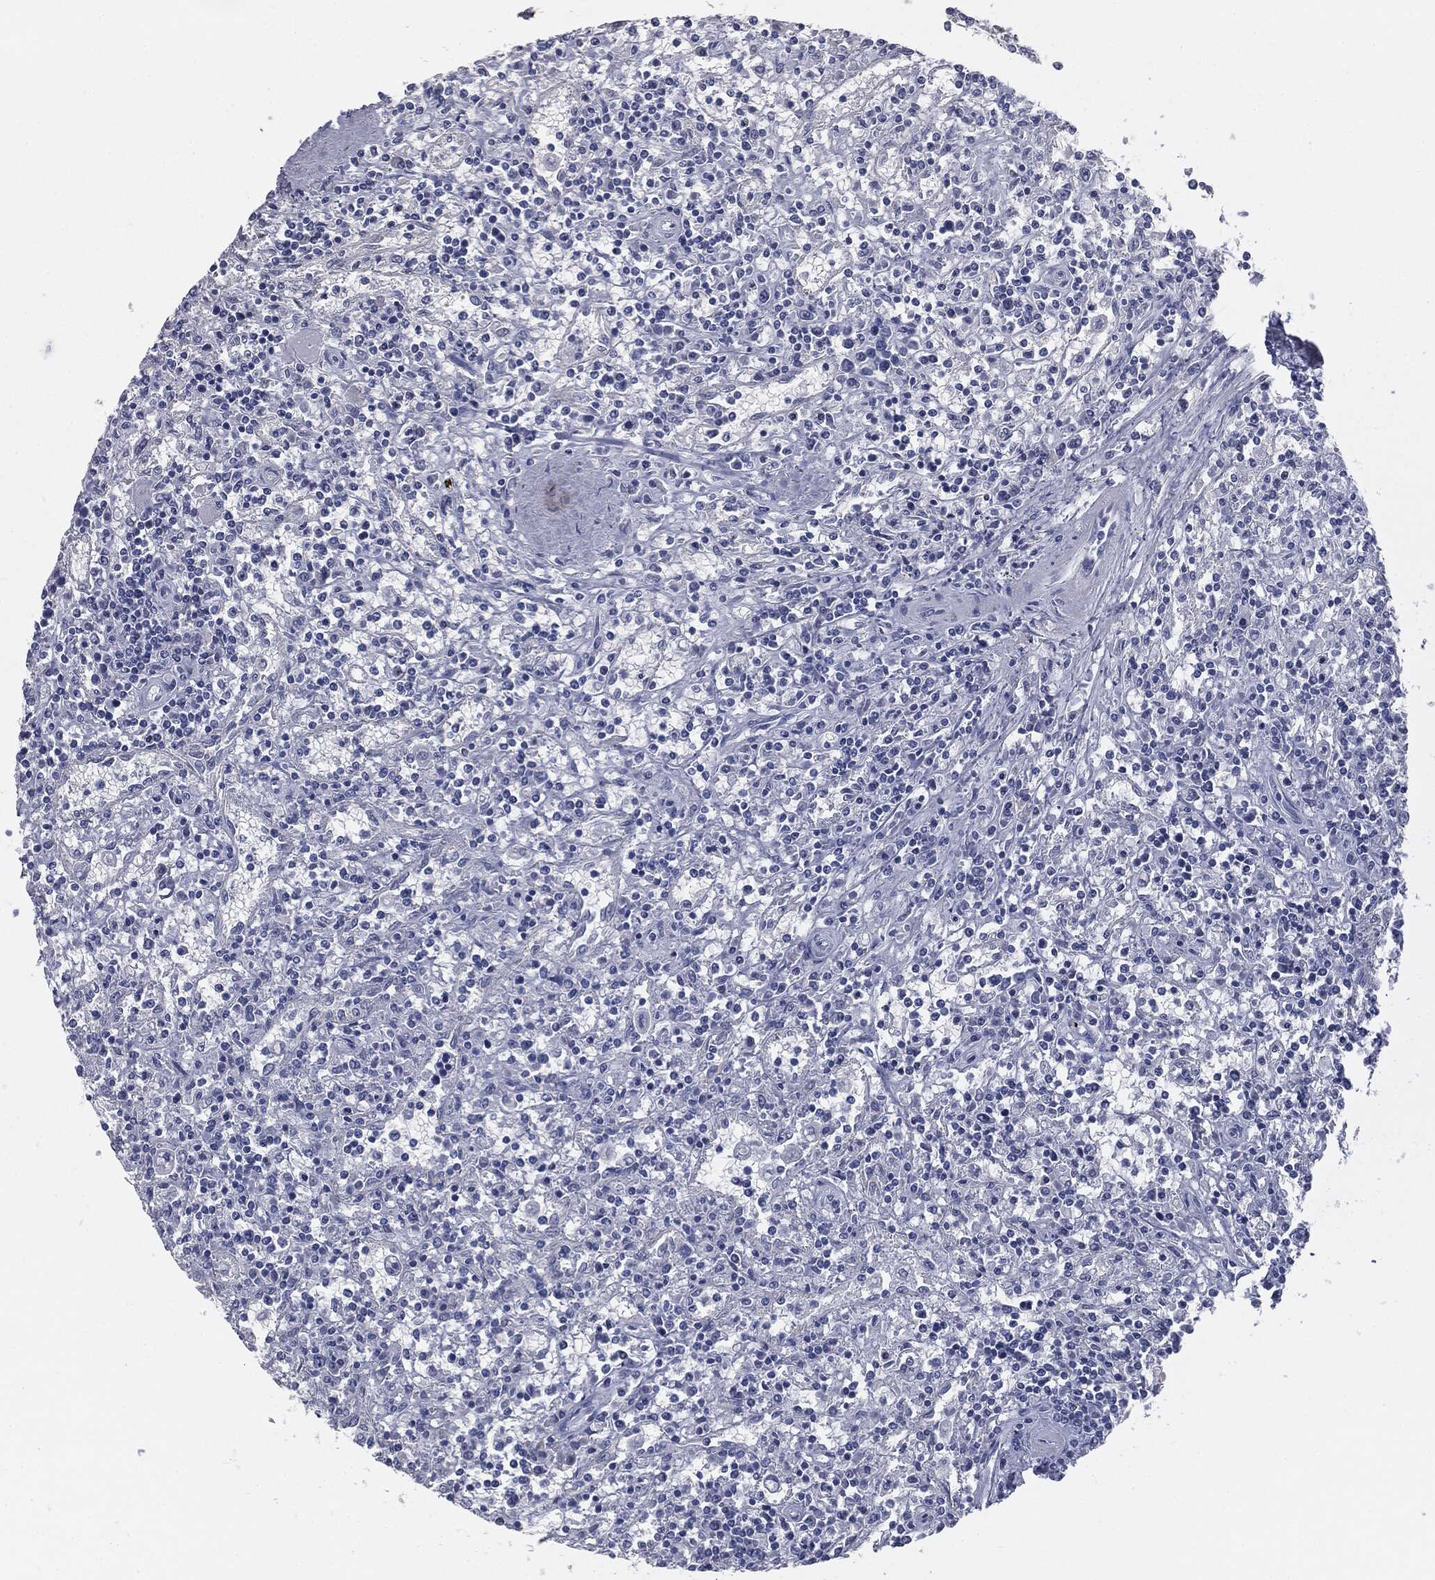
{"staining": {"intensity": "negative", "quantity": "none", "location": "none"}, "tissue": "lymphoma", "cell_type": "Tumor cells", "image_type": "cancer", "snomed": [{"axis": "morphology", "description": "Malignant lymphoma, non-Hodgkin's type, Low grade"}, {"axis": "topography", "description": "Spleen"}], "caption": "An image of human lymphoma is negative for staining in tumor cells. (IHC, brightfield microscopy, high magnification).", "gene": "MUC5AC", "patient": {"sex": "male", "age": 62}}